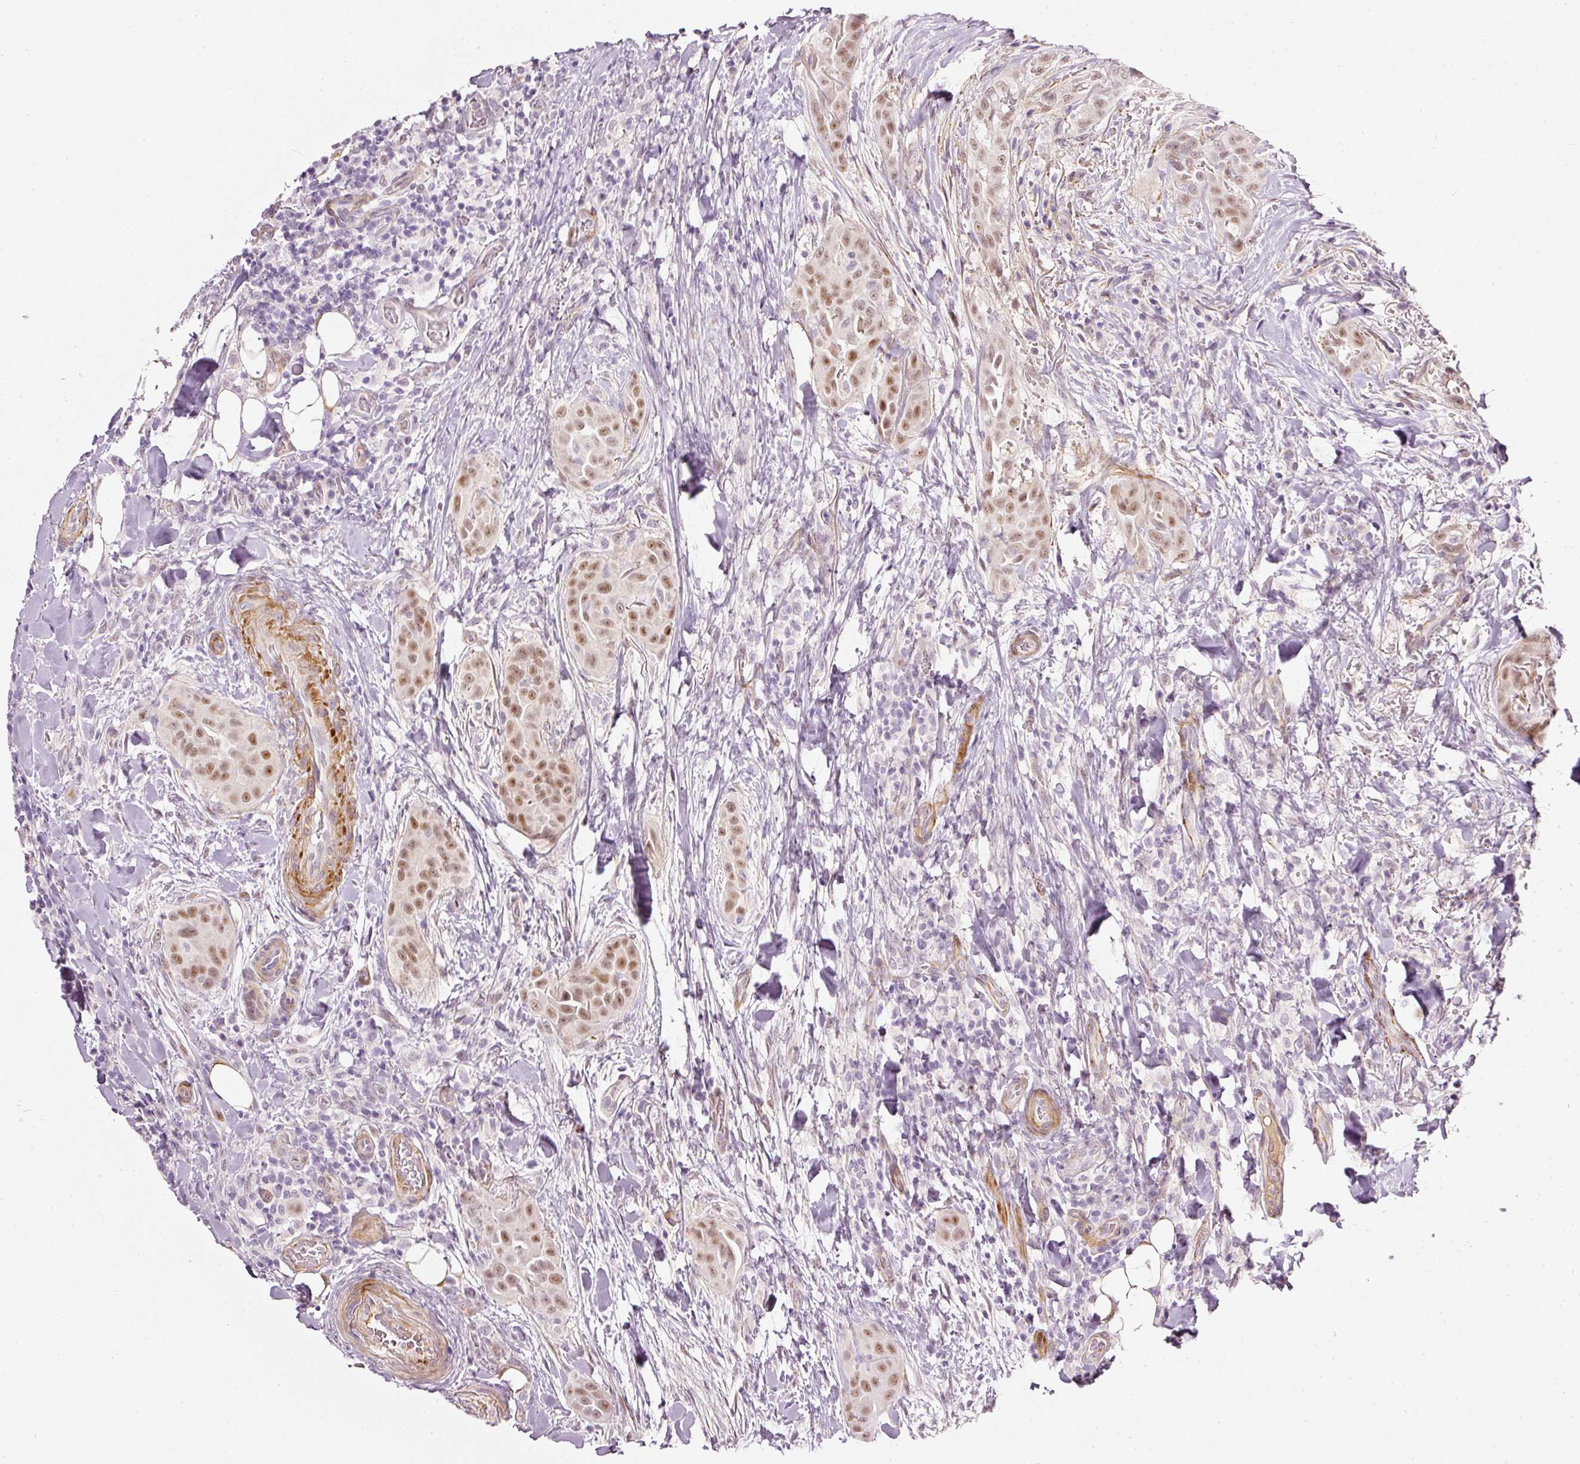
{"staining": {"intensity": "moderate", "quantity": ">75%", "location": "nuclear"}, "tissue": "thyroid cancer", "cell_type": "Tumor cells", "image_type": "cancer", "snomed": [{"axis": "morphology", "description": "Papillary adenocarcinoma, NOS"}, {"axis": "topography", "description": "Thyroid gland"}], "caption": "Immunohistochemical staining of human thyroid cancer shows medium levels of moderate nuclear protein expression in about >75% of tumor cells. The staining is performed using DAB (3,3'-diaminobenzidine) brown chromogen to label protein expression. The nuclei are counter-stained blue using hematoxylin.", "gene": "TOGARAM1", "patient": {"sex": "male", "age": 61}}